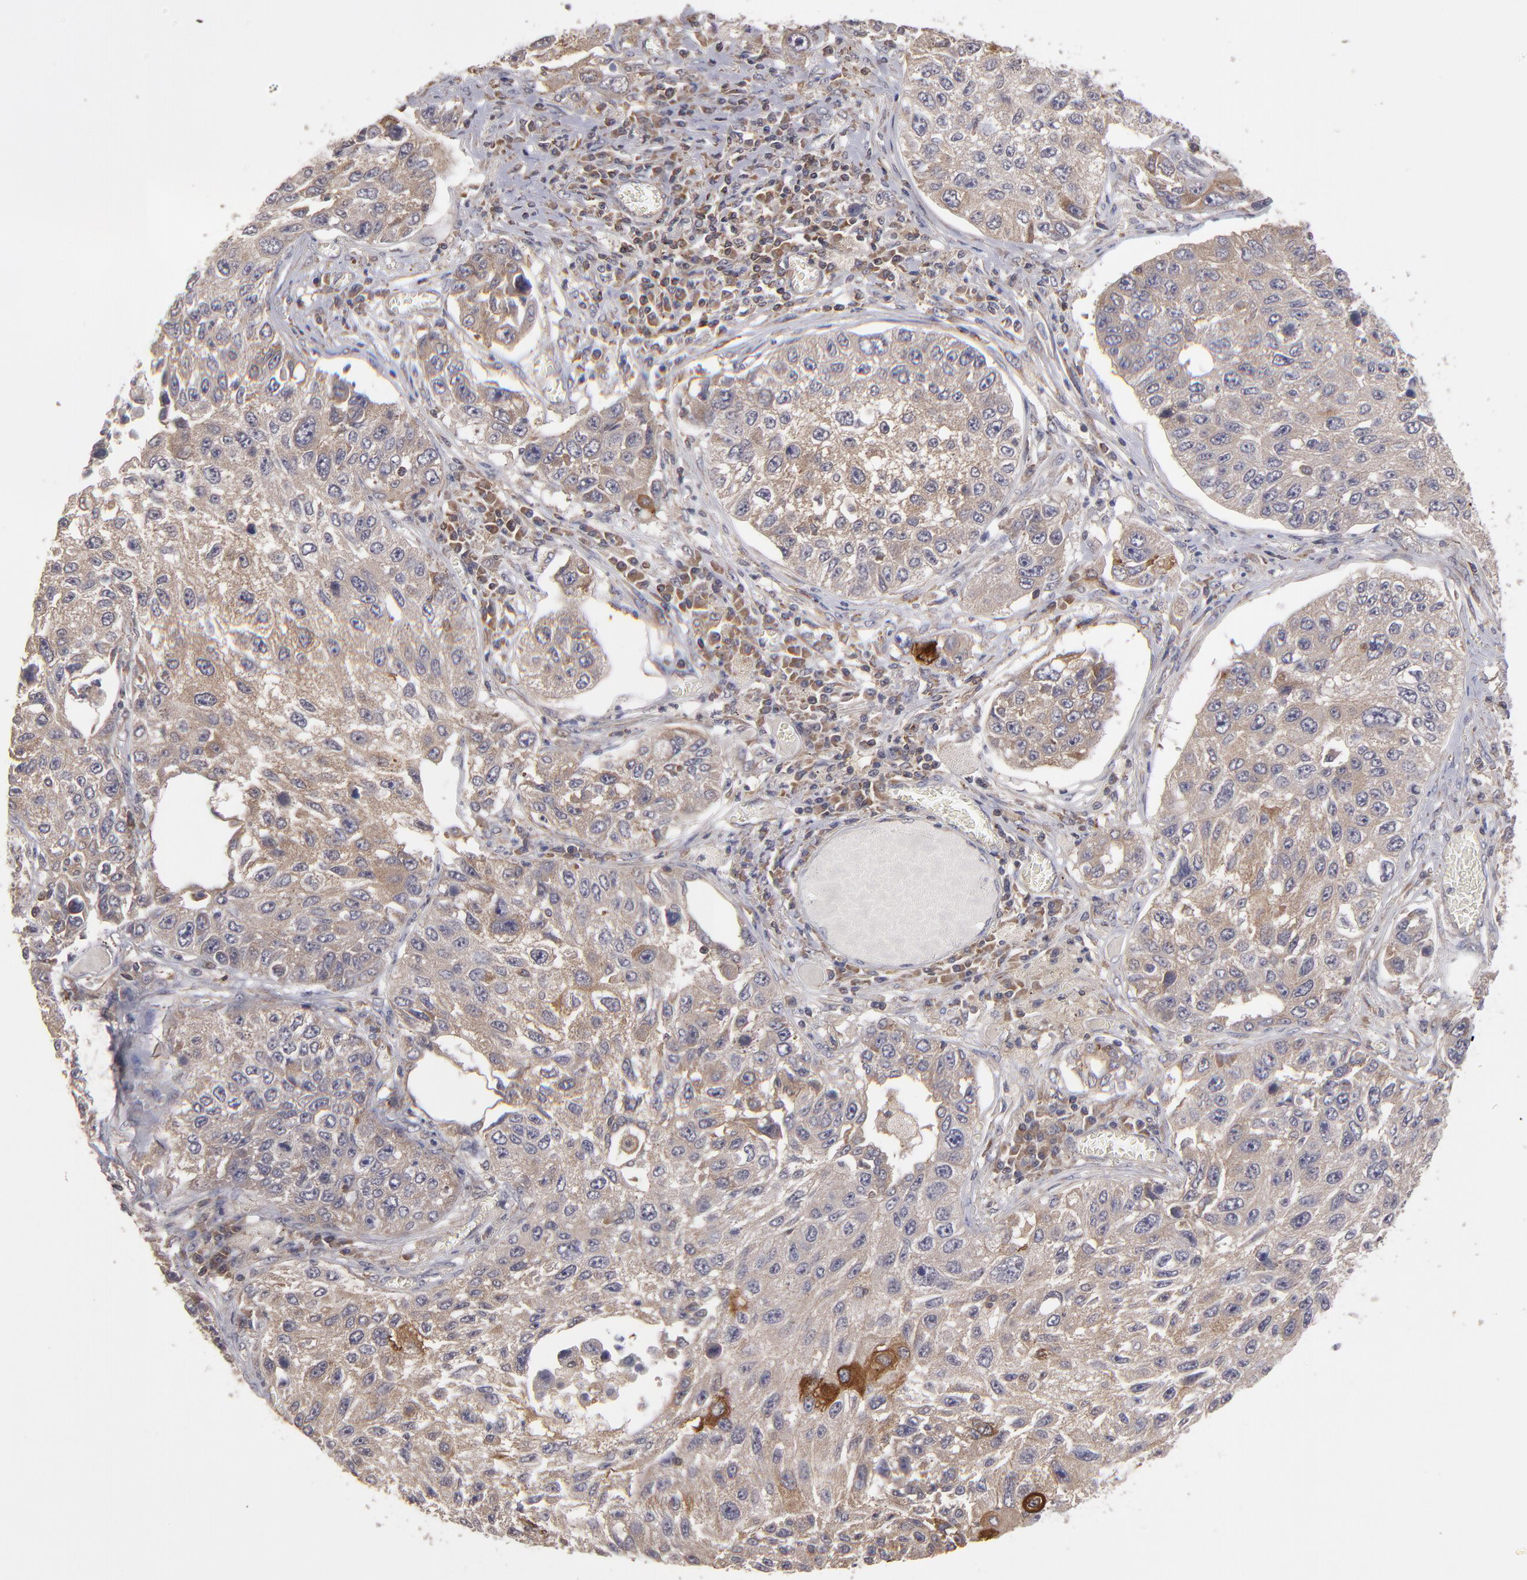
{"staining": {"intensity": "moderate", "quantity": "25%-75%", "location": "cytoplasmic/membranous"}, "tissue": "lung cancer", "cell_type": "Tumor cells", "image_type": "cancer", "snomed": [{"axis": "morphology", "description": "Squamous cell carcinoma, NOS"}, {"axis": "topography", "description": "Lung"}], "caption": "About 25%-75% of tumor cells in lung cancer demonstrate moderate cytoplasmic/membranous protein positivity as visualized by brown immunohistochemical staining.", "gene": "NF2", "patient": {"sex": "male", "age": 71}}